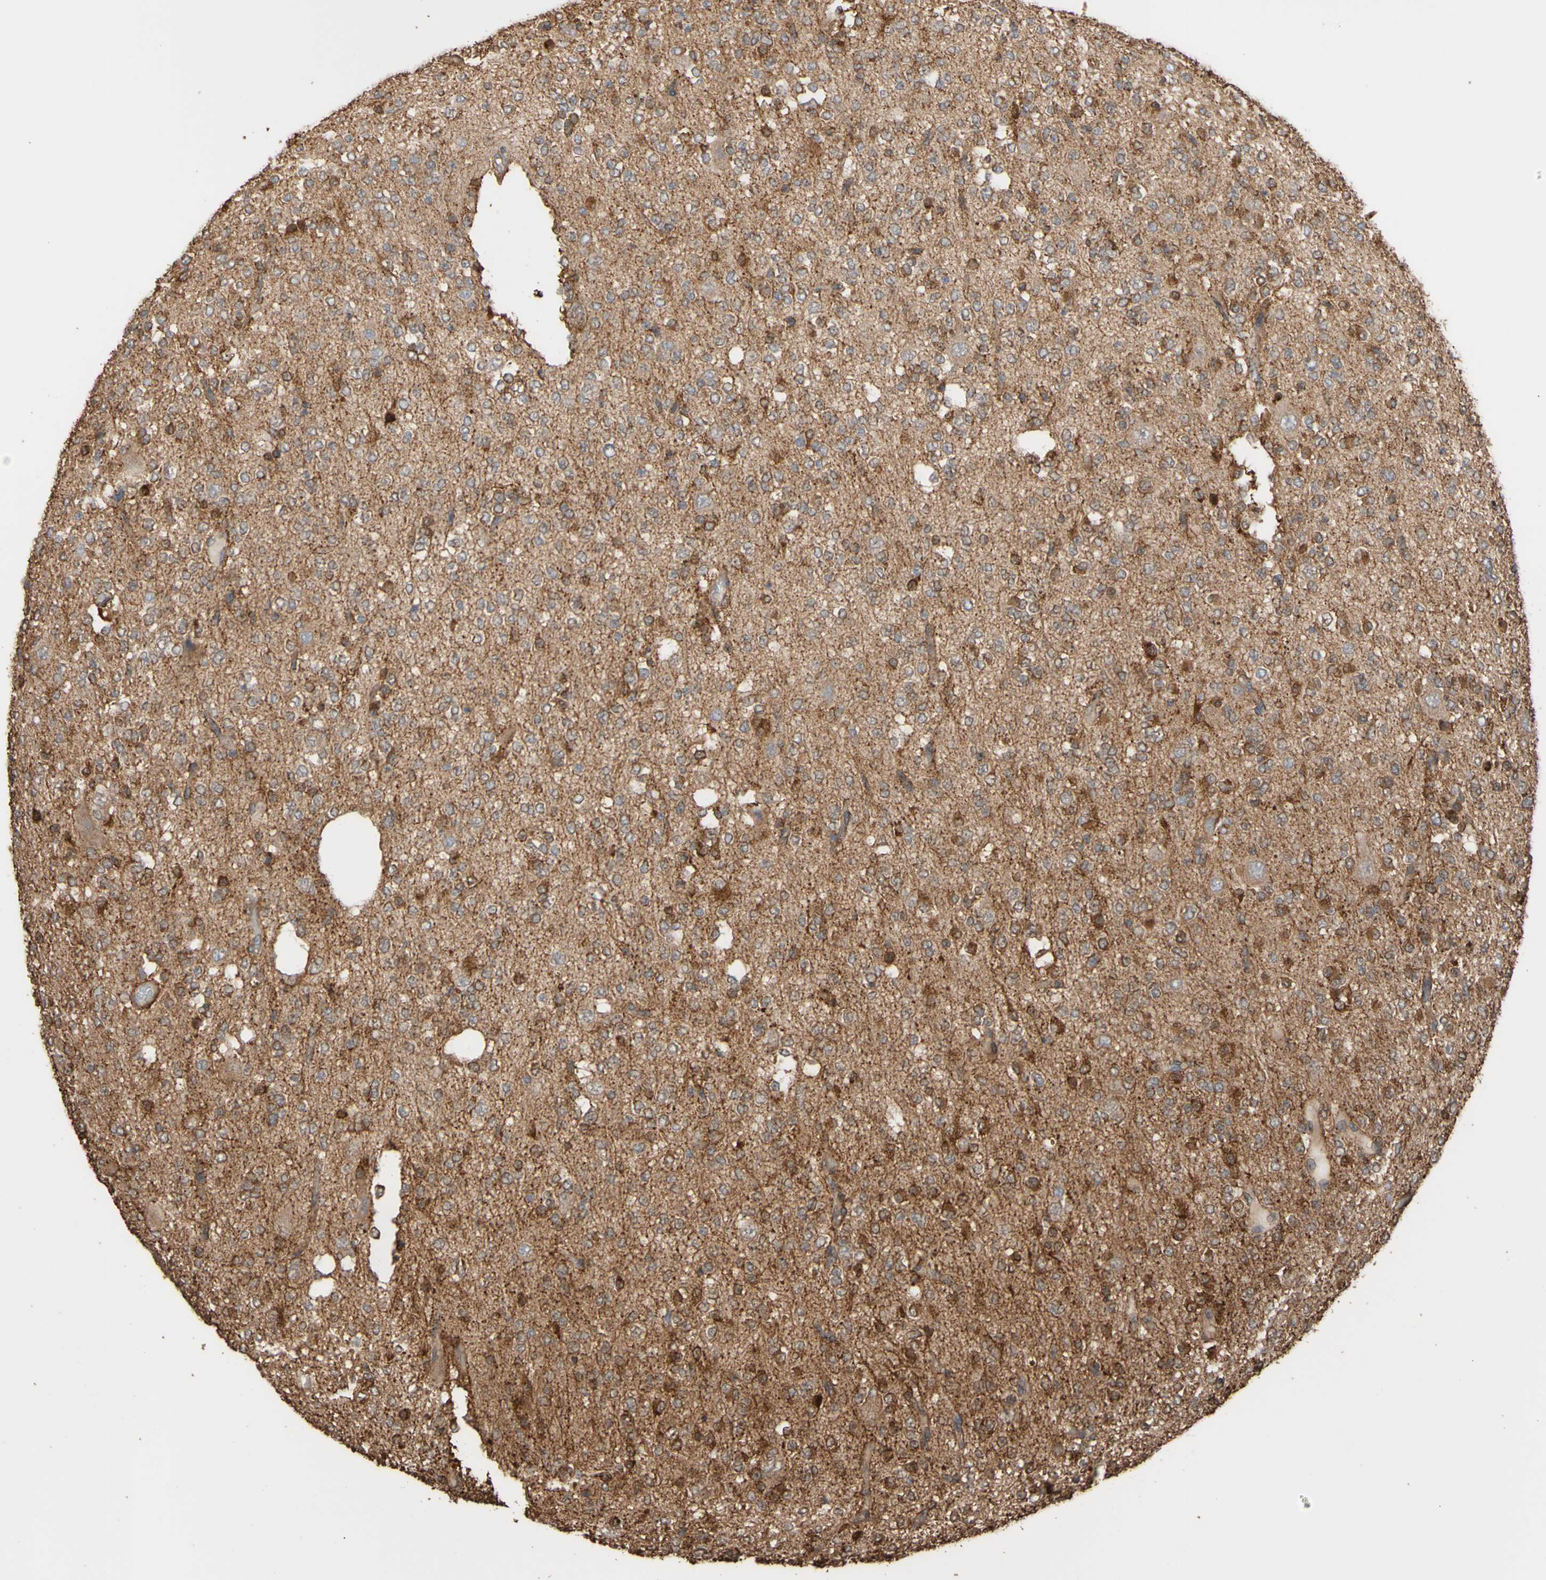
{"staining": {"intensity": "moderate", "quantity": ">75%", "location": "cytoplasmic/membranous"}, "tissue": "glioma", "cell_type": "Tumor cells", "image_type": "cancer", "snomed": [{"axis": "morphology", "description": "Glioma, malignant, Low grade"}, {"axis": "topography", "description": "Brain"}], "caption": "Moderate cytoplasmic/membranous expression is appreciated in approximately >75% of tumor cells in glioma.", "gene": "ALDH9A1", "patient": {"sex": "male", "age": 38}}